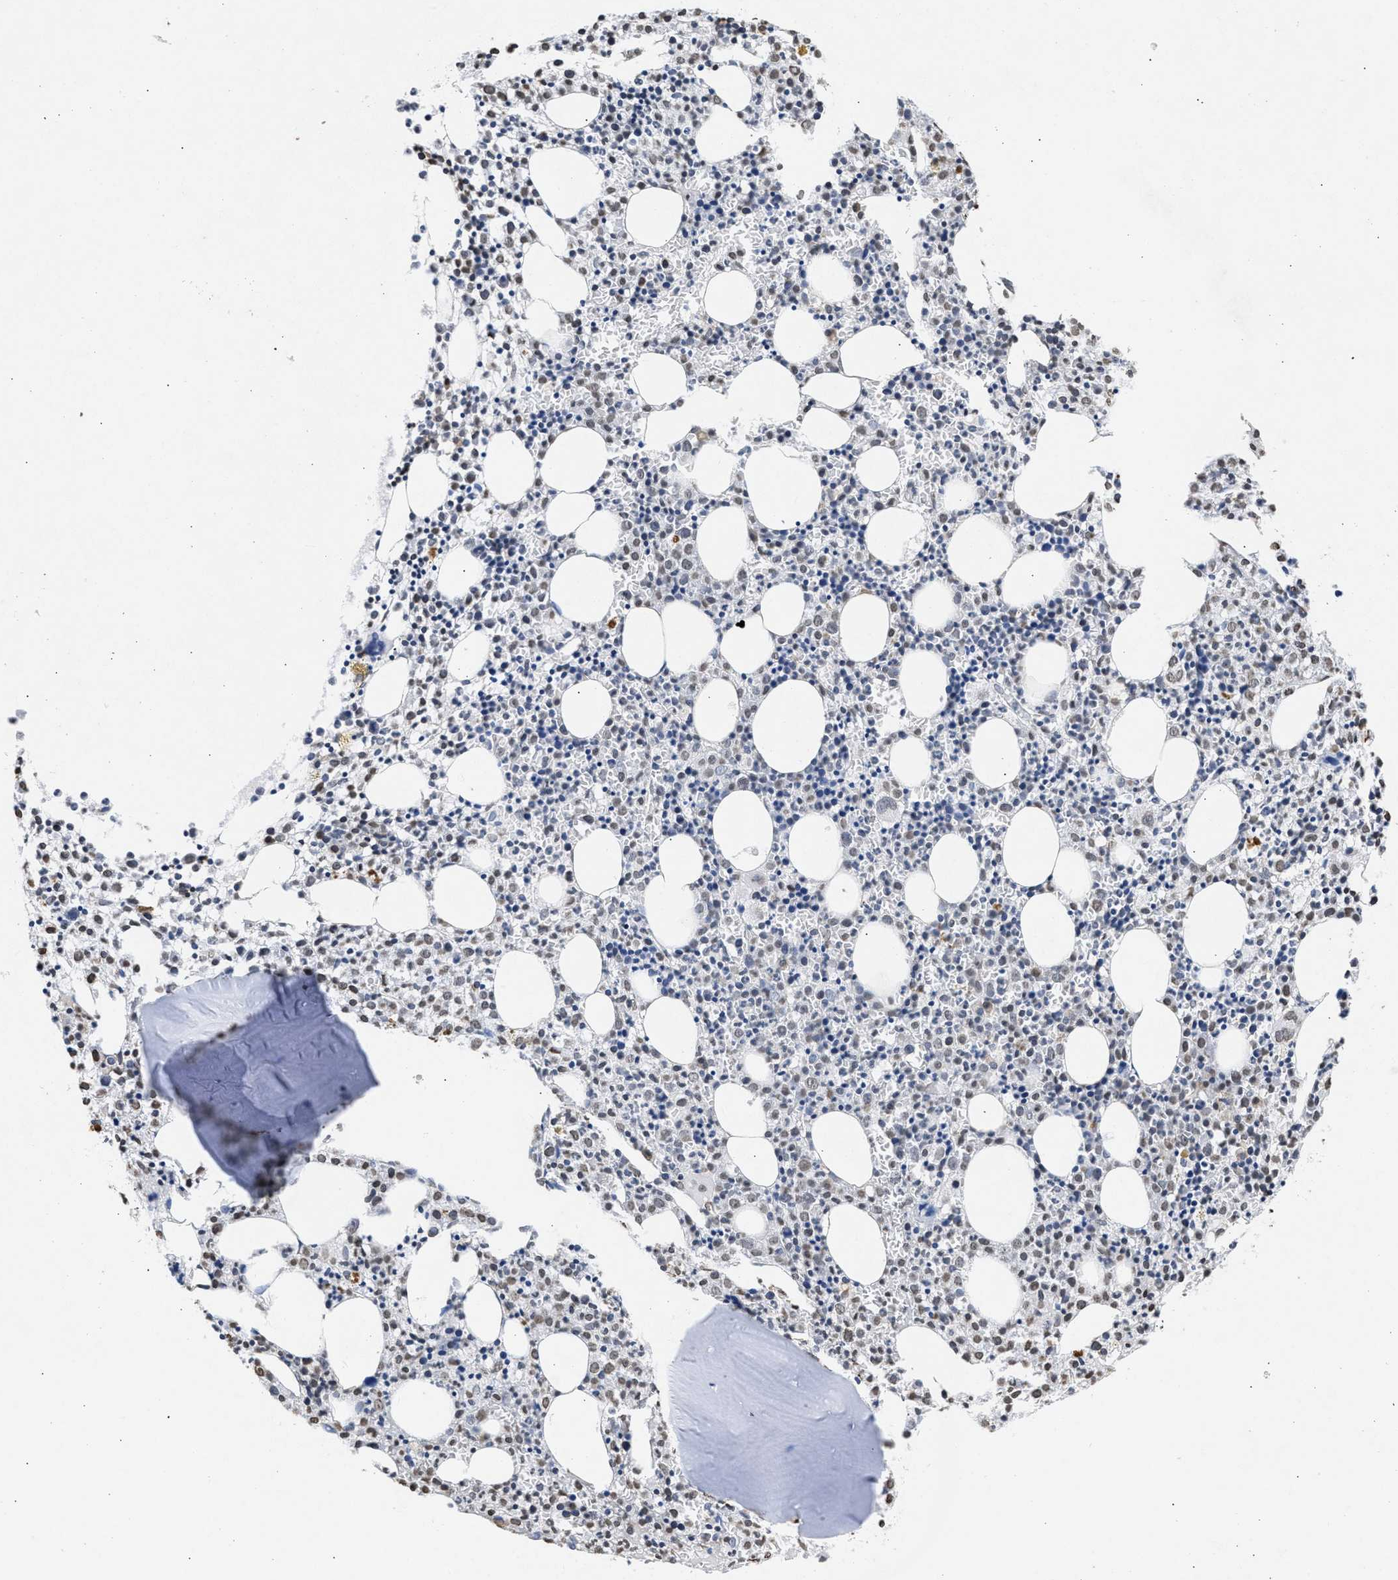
{"staining": {"intensity": "weak", "quantity": "25%-75%", "location": "nuclear"}, "tissue": "bone marrow", "cell_type": "Hematopoietic cells", "image_type": "normal", "snomed": [{"axis": "morphology", "description": "Normal tissue, NOS"}, {"axis": "morphology", "description": "Inflammation, NOS"}, {"axis": "topography", "description": "Bone marrow"}], "caption": "Immunohistochemical staining of benign human bone marrow demonstrates low levels of weak nuclear positivity in about 25%-75% of hematopoietic cells.", "gene": "NUP35", "patient": {"sex": "male", "age": 25}}